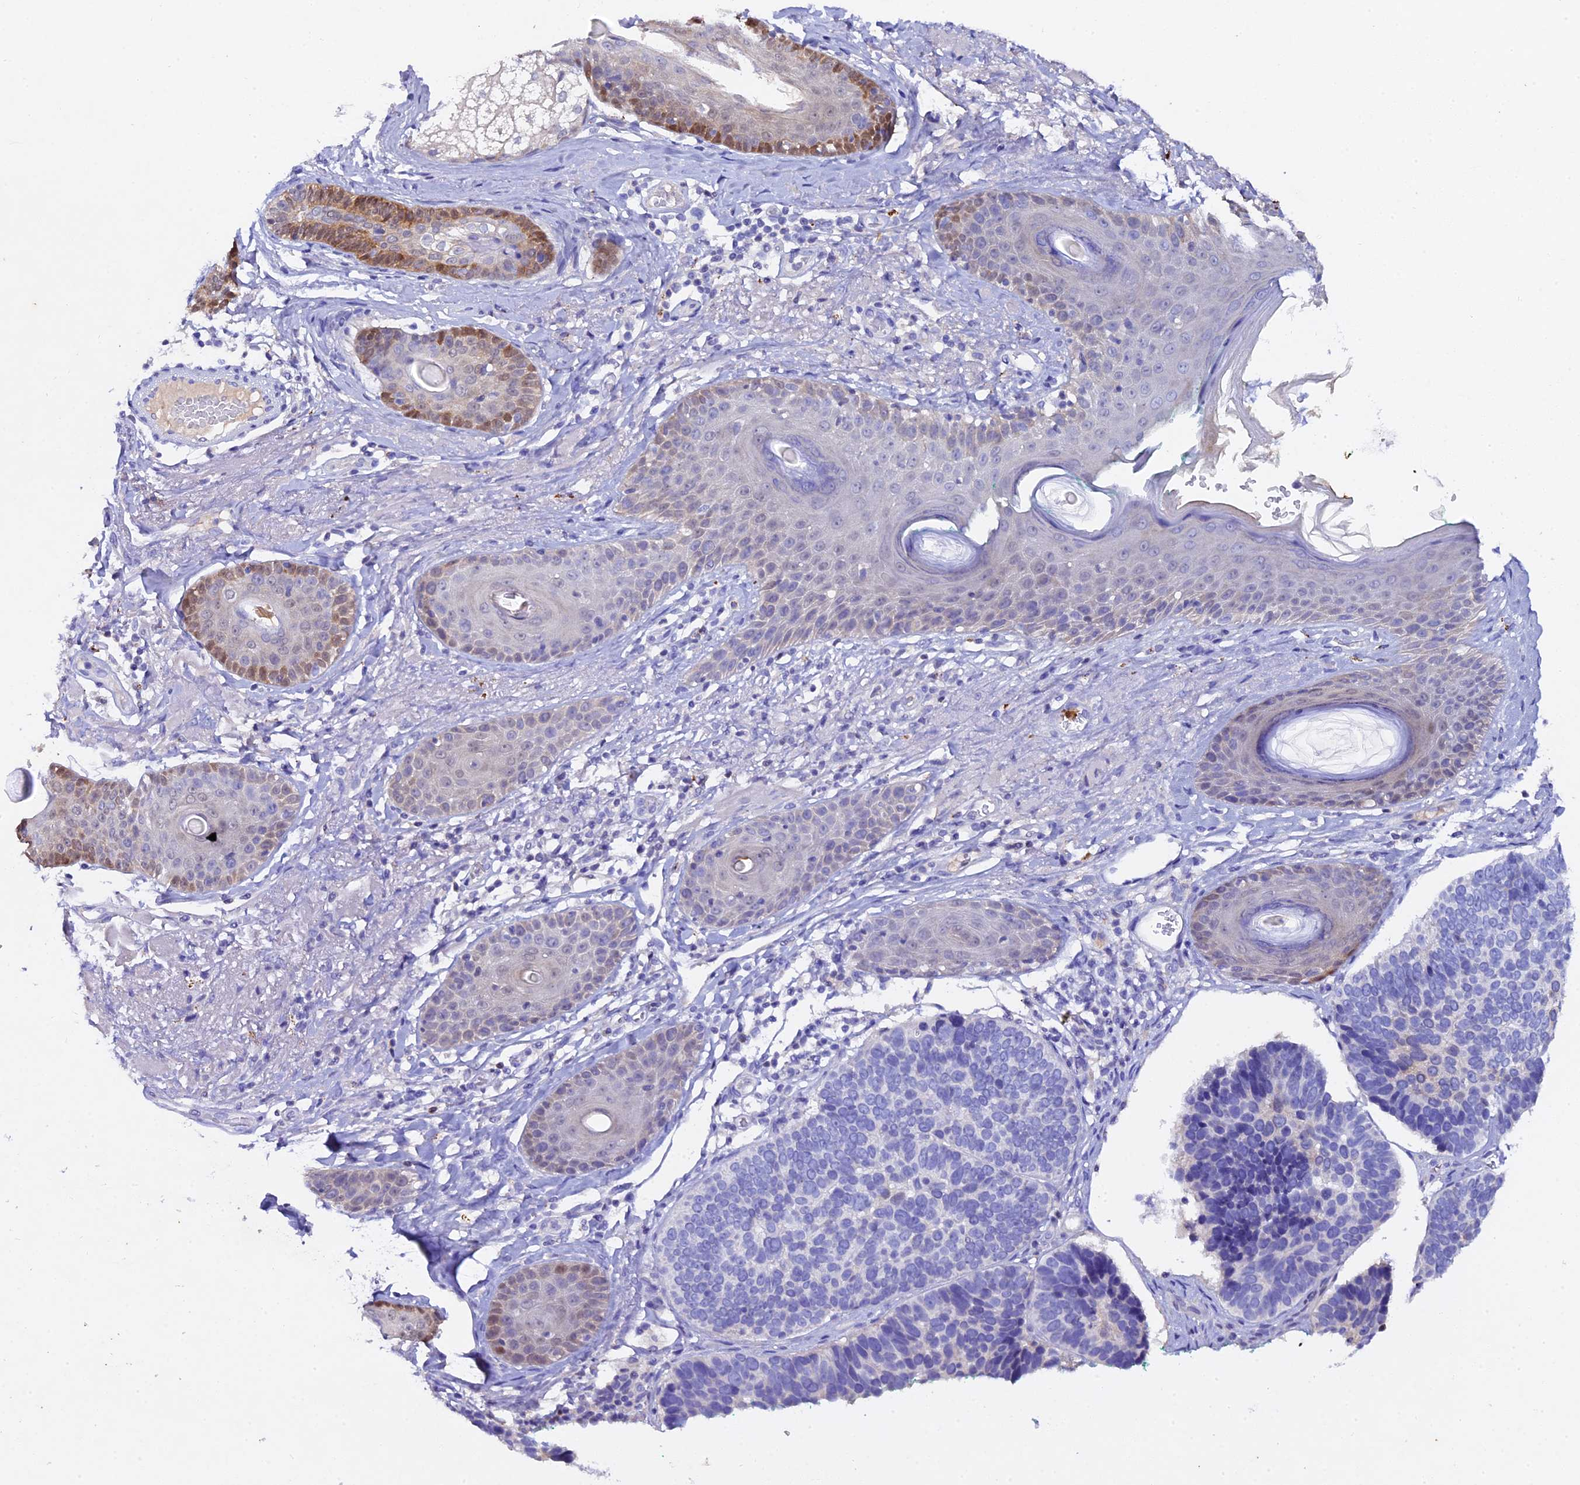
{"staining": {"intensity": "negative", "quantity": "none", "location": "none"}, "tissue": "skin cancer", "cell_type": "Tumor cells", "image_type": "cancer", "snomed": [{"axis": "morphology", "description": "Basal cell carcinoma"}, {"axis": "topography", "description": "Skin"}], "caption": "Immunohistochemistry (IHC) of skin cancer (basal cell carcinoma) demonstrates no expression in tumor cells.", "gene": "TGDS", "patient": {"sex": "male", "age": 62}}